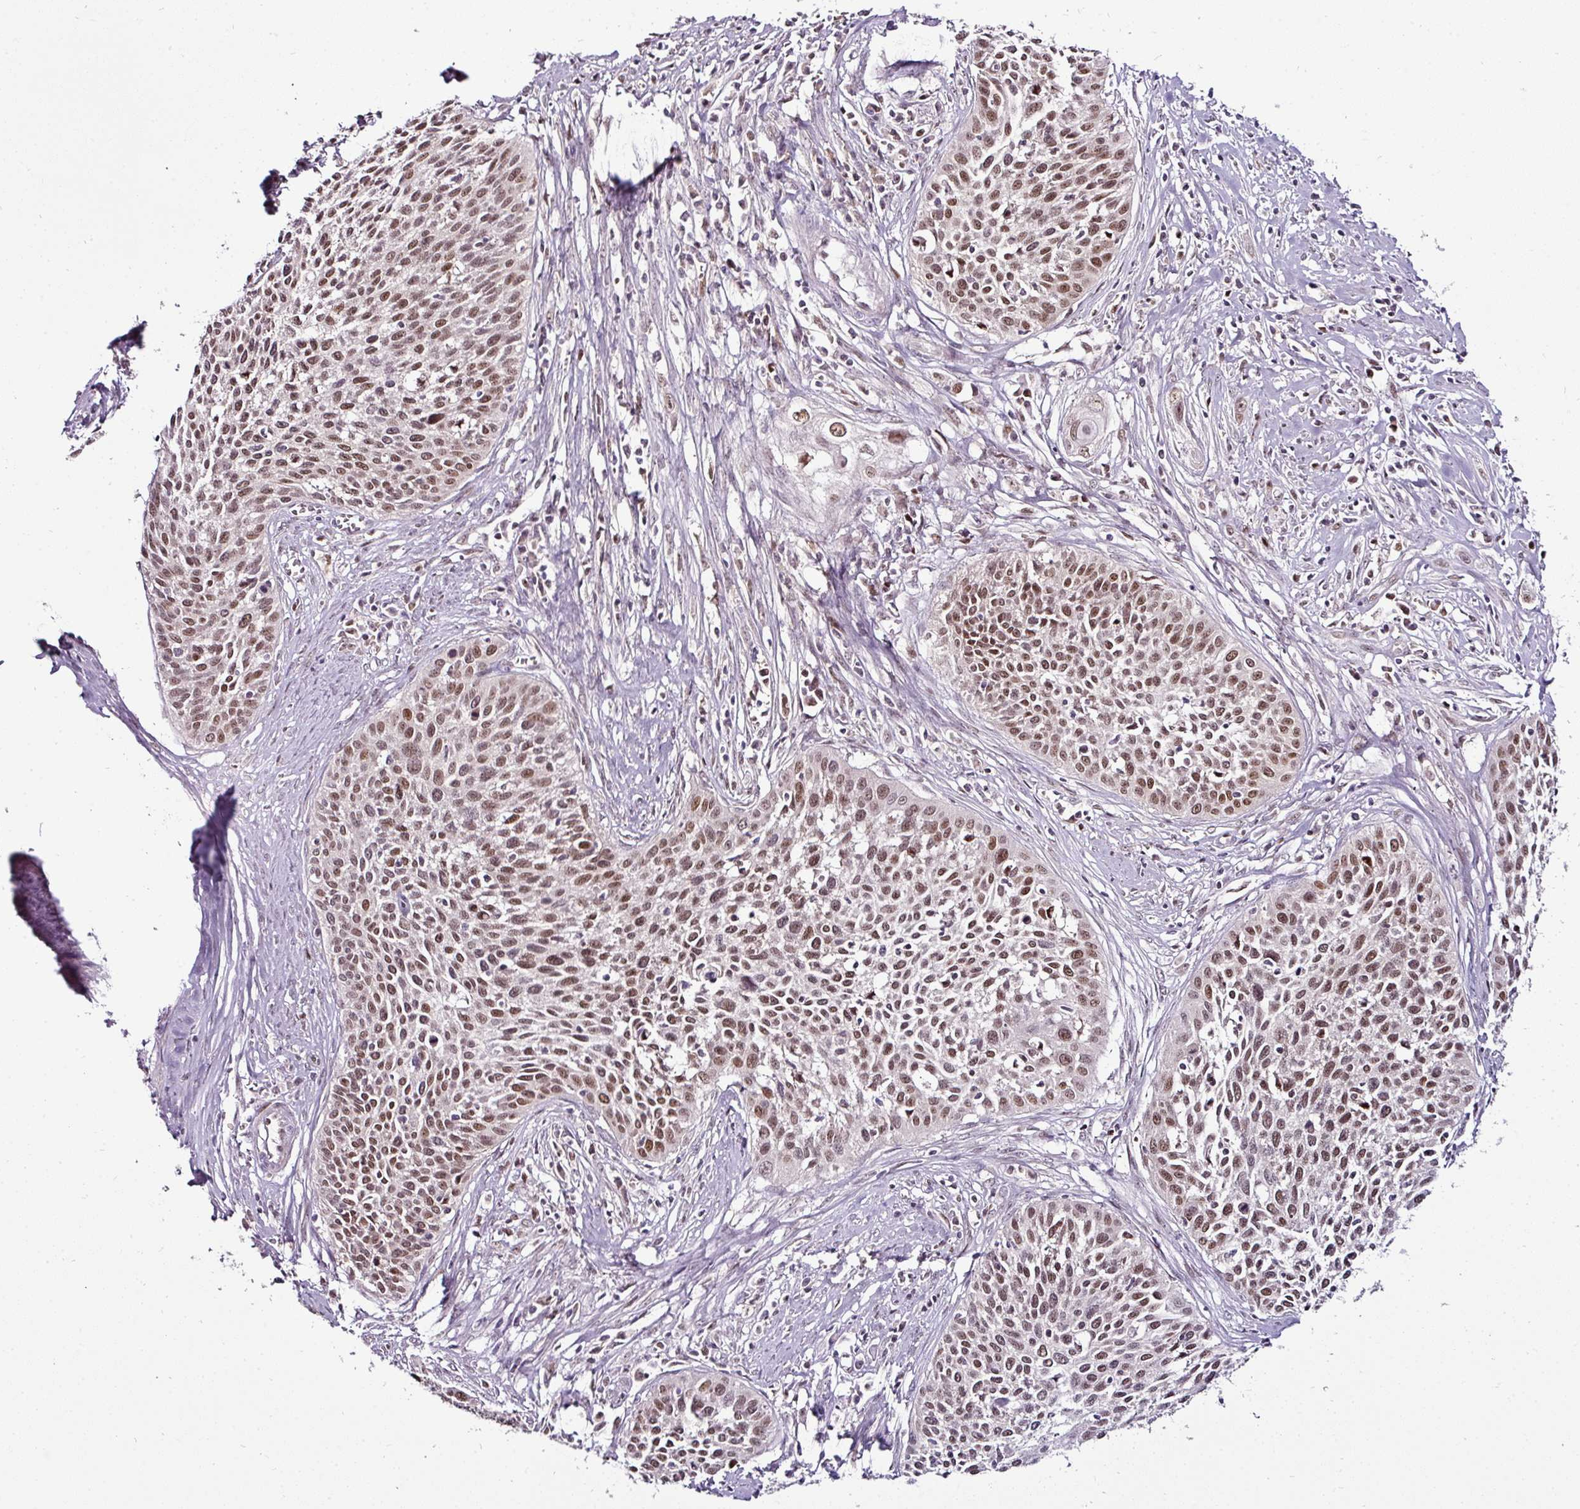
{"staining": {"intensity": "moderate", "quantity": ">75%", "location": "nuclear"}, "tissue": "cervical cancer", "cell_type": "Tumor cells", "image_type": "cancer", "snomed": [{"axis": "morphology", "description": "Squamous cell carcinoma, NOS"}, {"axis": "topography", "description": "Cervix"}], "caption": "DAB immunohistochemical staining of cervical cancer displays moderate nuclear protein staining in approximately >75% of tumor cells. Ihc stains the protein in brown and the nuclei are stained blue.", "gene": "KLF16", "patient": {"sex": "female", "age": 34}}